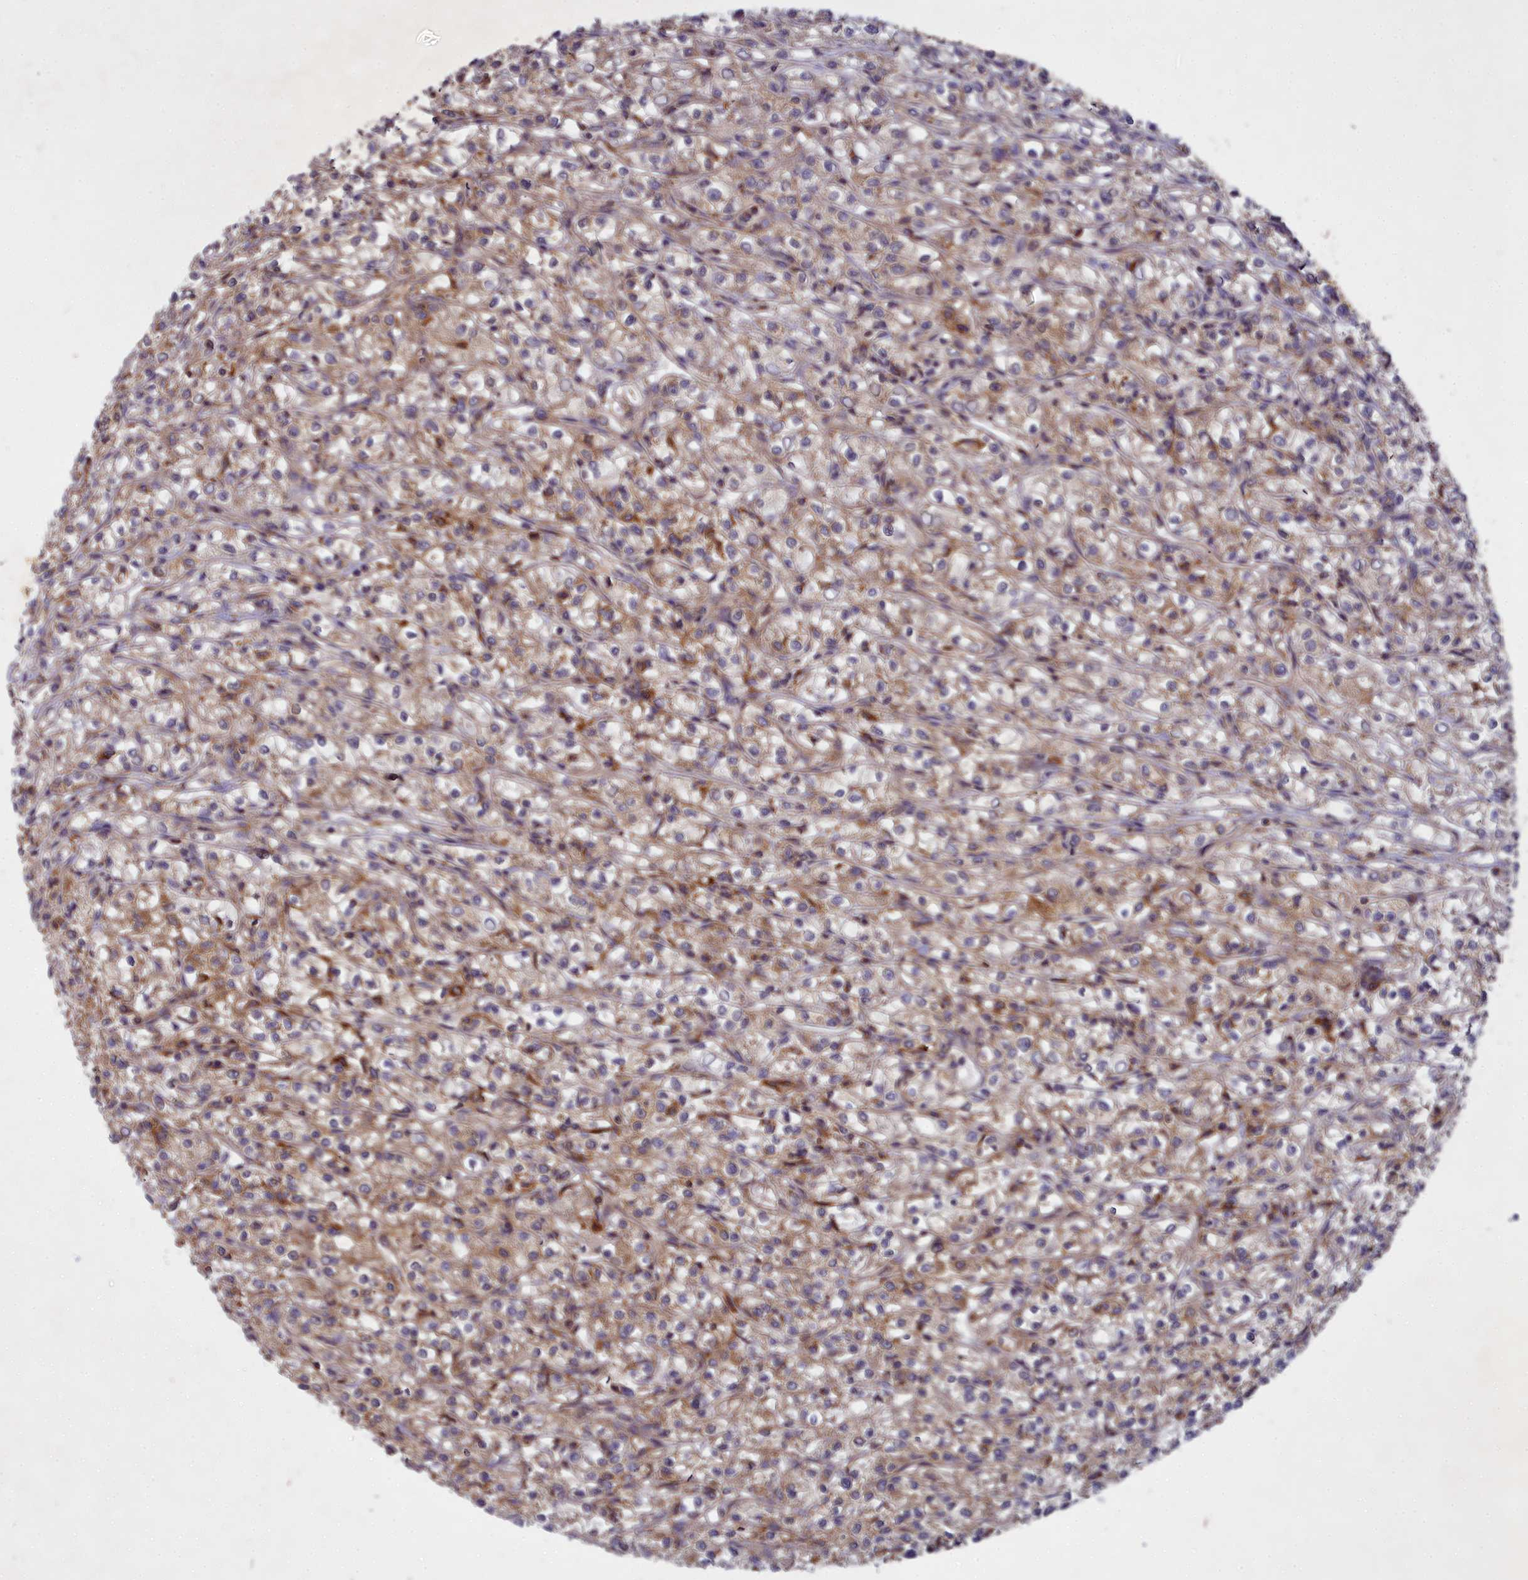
{"staining": {"intensity": "moderate", "quantity": ">75%", "location": "cytoplasmic/membranous"}, "tissue": "renal cancer", "cell_type": "Tumor cells", "image_type": "cancer", "snomed": [{"axis": "morphology", "description": "Adenocarcinoma, NOS"}, {"axis": "topography", "description": "Kidney"}], "caption": "Moderate cytoplasmic/membranous protein expression is appreciated in approximately >75% of tumor cells in adenocarcinoma (renal).", "gene": "CCDC167", "patient": {"sex": "female", "age": 59}}